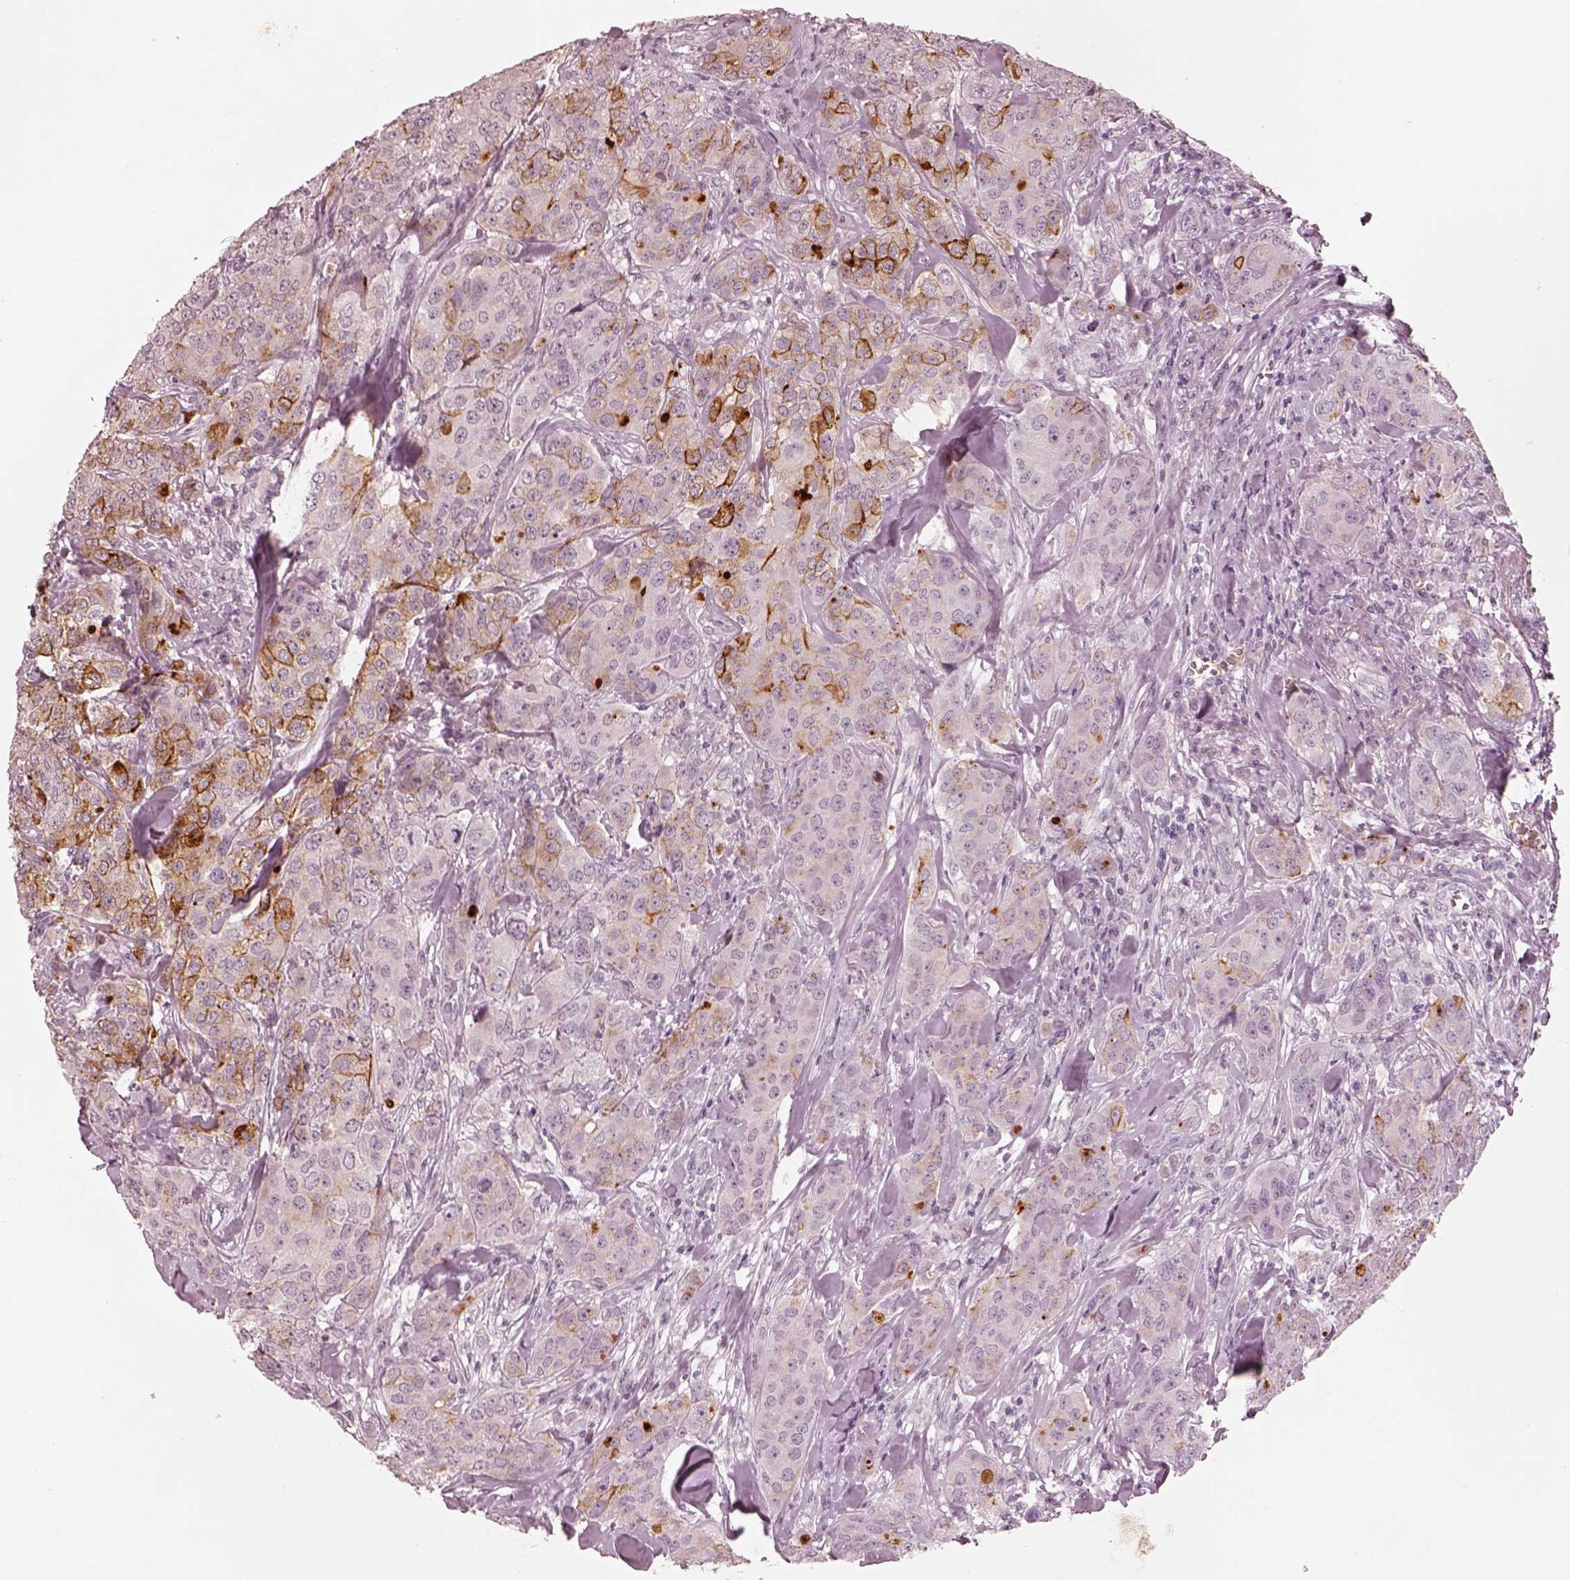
{"staining": {"intensity": "strong", "quantity": "<25%", "location": "cytoplasmic/membranous"}, "tissue": "breast cancer", "cell_type": "Tumor cells", "image_type": "cancer", "snomed": [{"axis": "morphology", "description": "Duct carcinoma"}, {"axis": "topography", "description": "Breast"}], "caption": "Protein staining of breast cancer tissue reveals strong cytoplasmic/membranous staining in about <25% of tumor cells.", "gene": "KCNA2", "patient": {"sex": "female", "age": 43}}